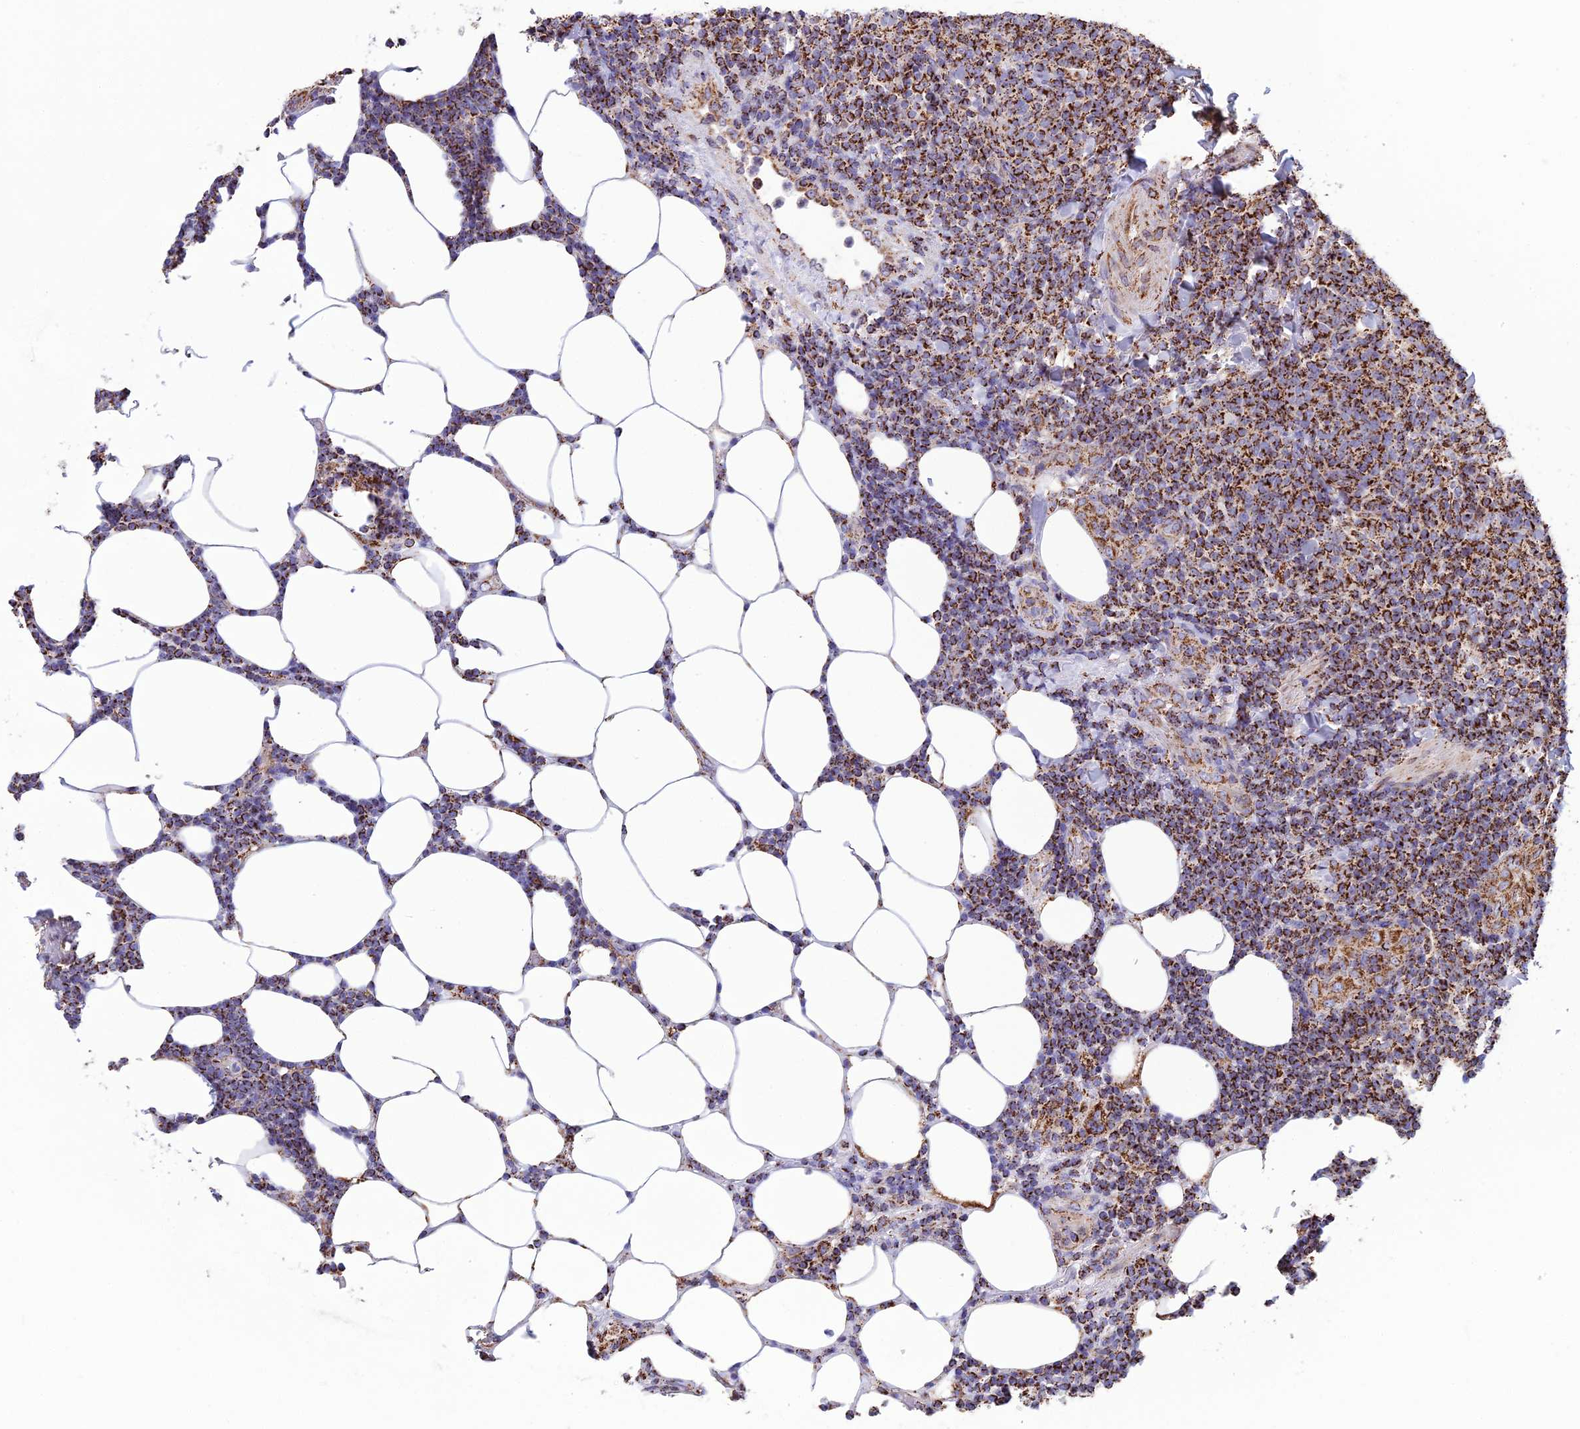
{"staining": {"intensity": "strong", "quantity": ">75%", "location": "cytoplasmic/membranous"}, "tissue": "lymphoma", "cell_type": "Tumor cells", "image_type": "cancer", "snomed": [{"axis": "morphology", "description": "Malignant lymphoma, non-Hodgkin's type, Low grade"}, {"axis": "topography", "description": "Lymph node"}], "caption": "Immunohistochemical staining of lymphoma demonstrates strong cytoplasmic/membranous protein staining in about >75% of tumor cells.", "gene": "CS", "patient": {"sex": "male", "age": 66}}